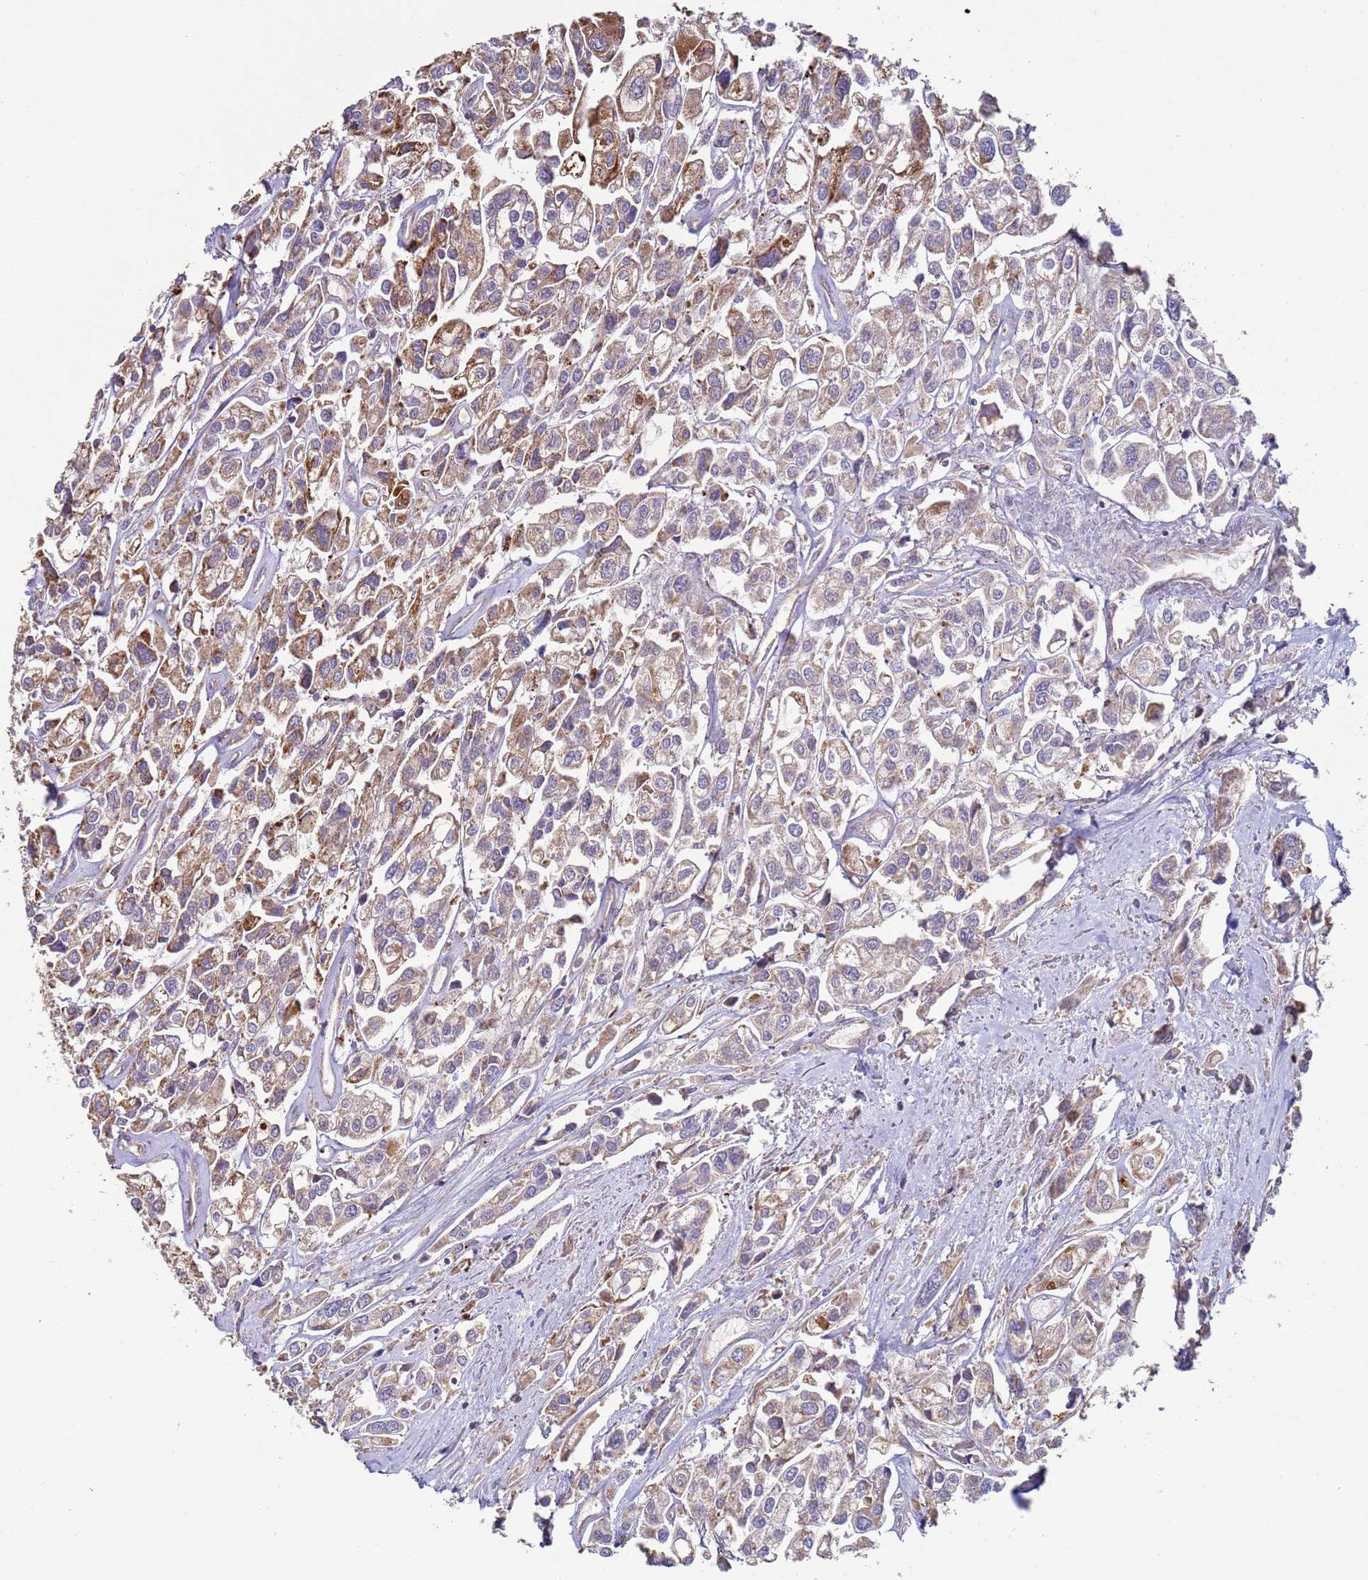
{"staining": {"intensity": "moderate", "quantity": ">75%", "location": "cytoplasmic/membranous"}, "tissue": "urothelial cancer", "cell_type": "Tumor cells", "image_type": "cancer", "snomed": [{"axis": "morphology", "description": "Urothelial carcinoma, High grade"}, {"axis": "topography", "description": "Urinary bladder"}], "caption": "Immunohistochemistry (IHC) micrograph of neoplastic tissue: human high-grade urothelial carcinoma stained using immunohistochemistry demonstrates medium levels of moderate protein expression localized specifically in the cytoplasmic/membranous of tumor cells, appearing as a cytoplasmic/membranous brown color.", "gene": "FBXO33", "patient": {"sex": "male", "age": 67}}